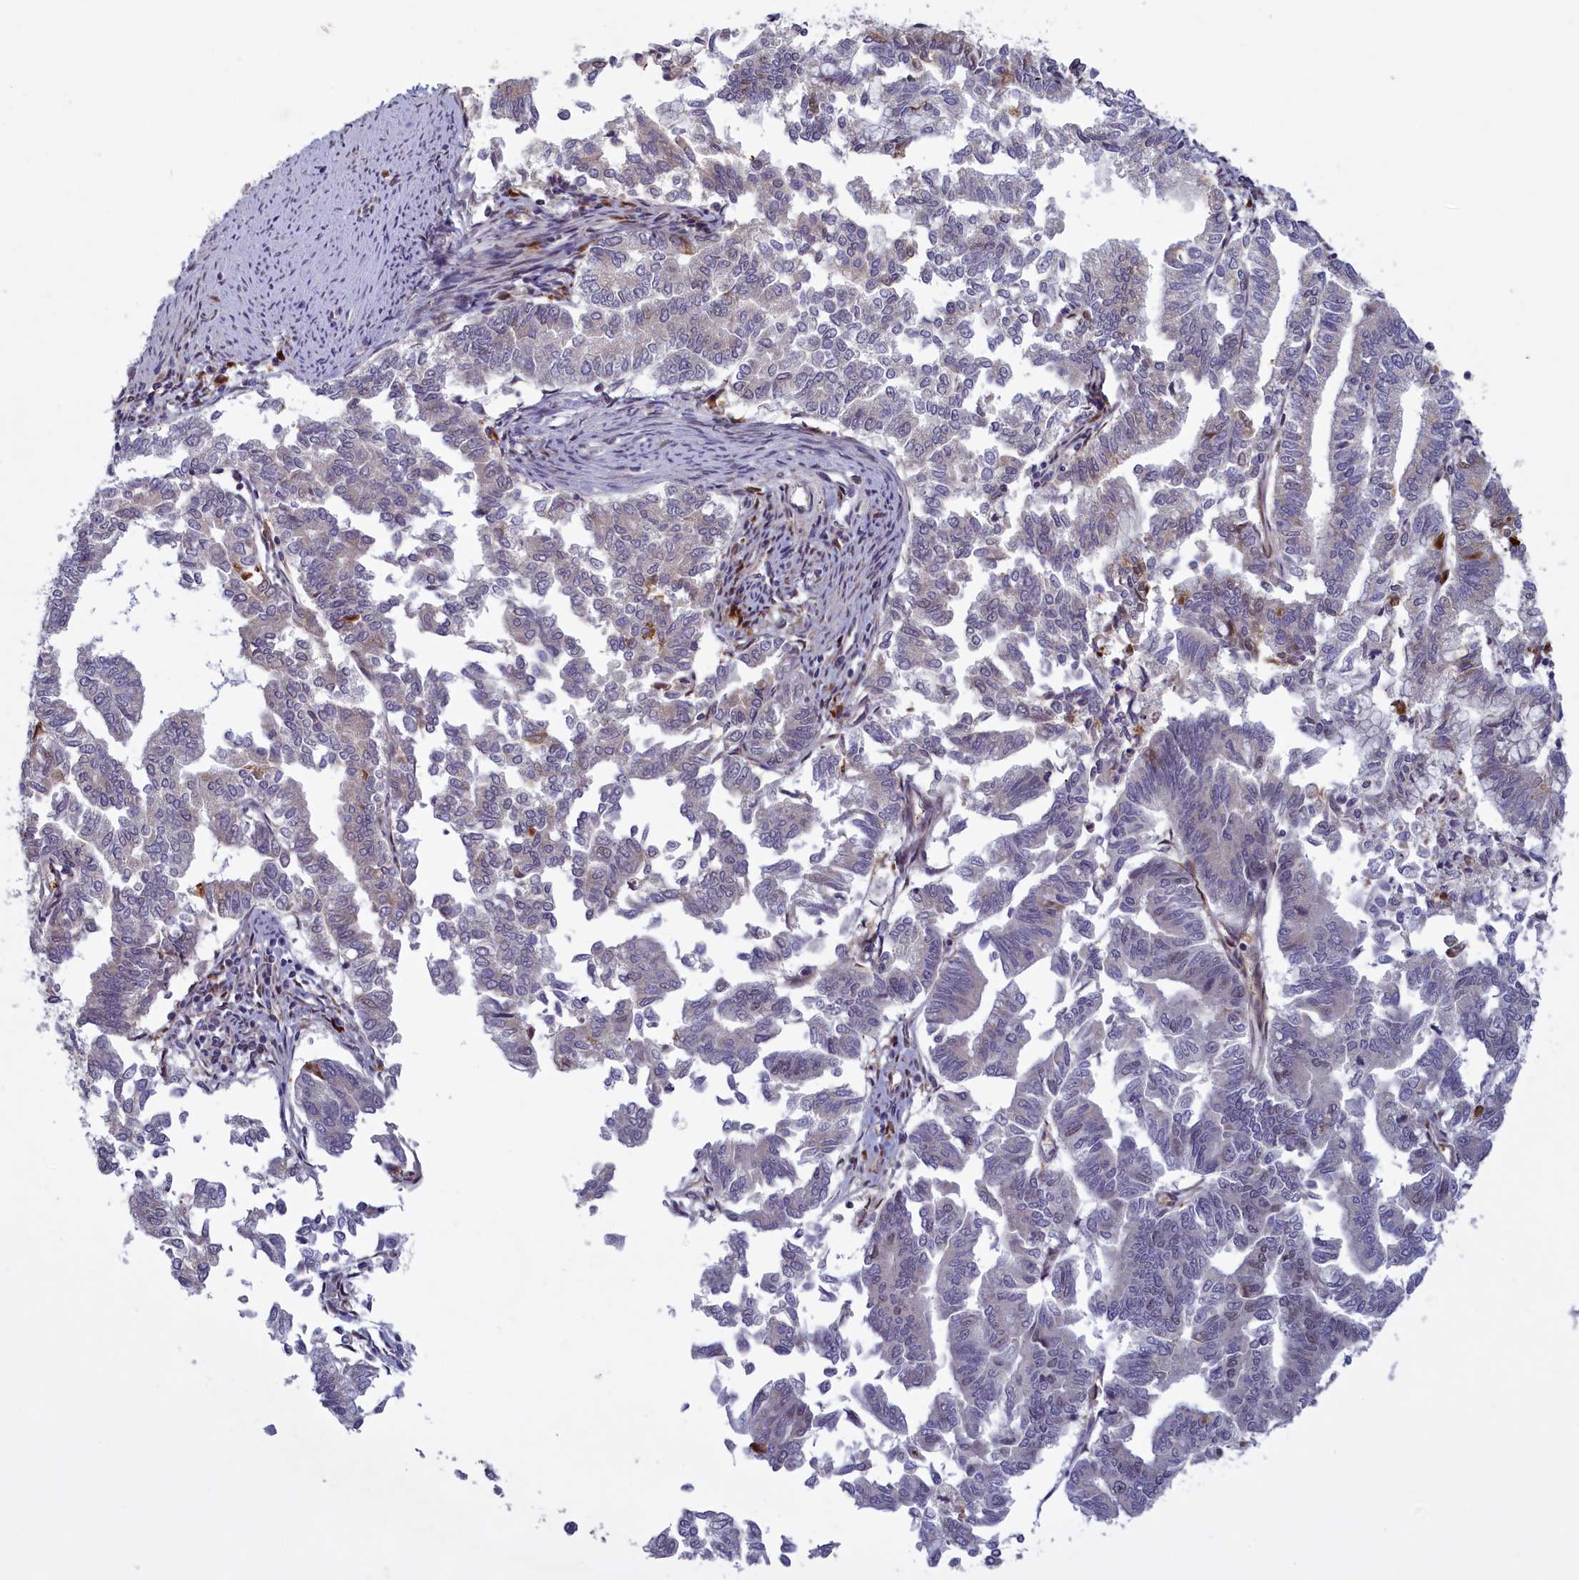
{"staining": {"intensity": "negative", "quantity": "none", "location": "none"}, "tissue": "endometrial cancer", "cell_type": "Tumor cells", "image_type": "cancer", "snomed": [{"axis": "morphology", "description": "Adenocarcinoma, NOS"}, {"axis": "topography", "description": "Endometrium"}], "caption": "A high-resolution photomicrograph shows immunohistochemistry staining of endometrial cancer, which demonstrates no significant positivity in tumor cells. Nuclei are stained in blue.", "gene": "ATF7IP2", "patient": {"sex": "female", "age": 79}}